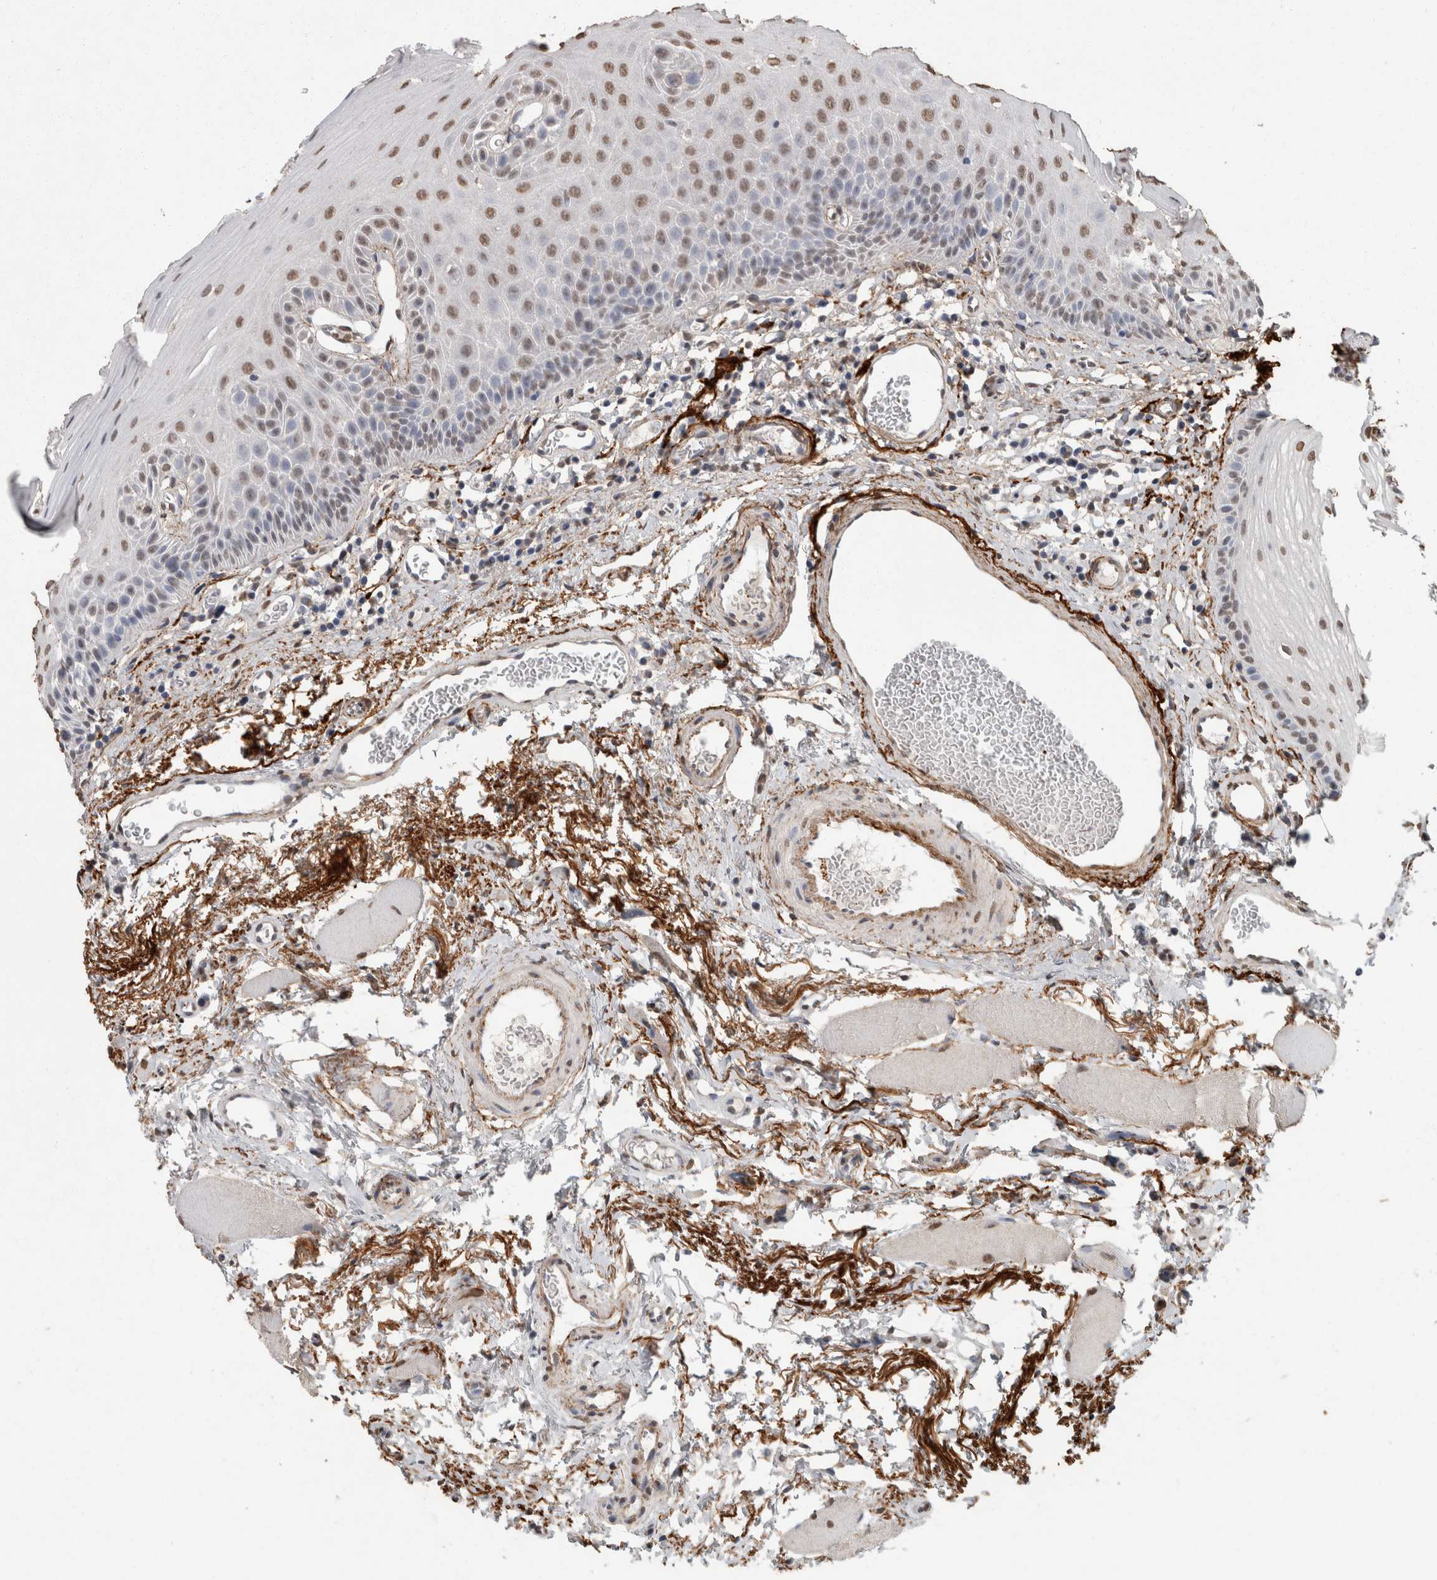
{"staining": {"intensity": "moderate", "quantity": "25%-75%", "location": "nuclear"}, "tissue": "oral mucosa", "cell_type": "Squamous epithelial cells", "image_type": "normal", "snomed": [{"axis": "morphology", "description": "Normal tissue, NOS"}, {"axis": "topography", "description": "Skeletal muscle"}, {"axis": "topography", "description": "Oral tissue"}, {"axis": "topography", "description": "Peripheral nerve tissue"}], "caption": "Brown immunohistochemical staining in unremarkable human oral mucosa displays moderate nuclear staining in approximately 25%-75% of squamous epithelial cells. (DAB (3,3'-diaminobenzidine) = brown stain, brightfield microscopy at high magnification).", "gene": "LTBP1", "patient": {"sex": "female", "age": 84}}